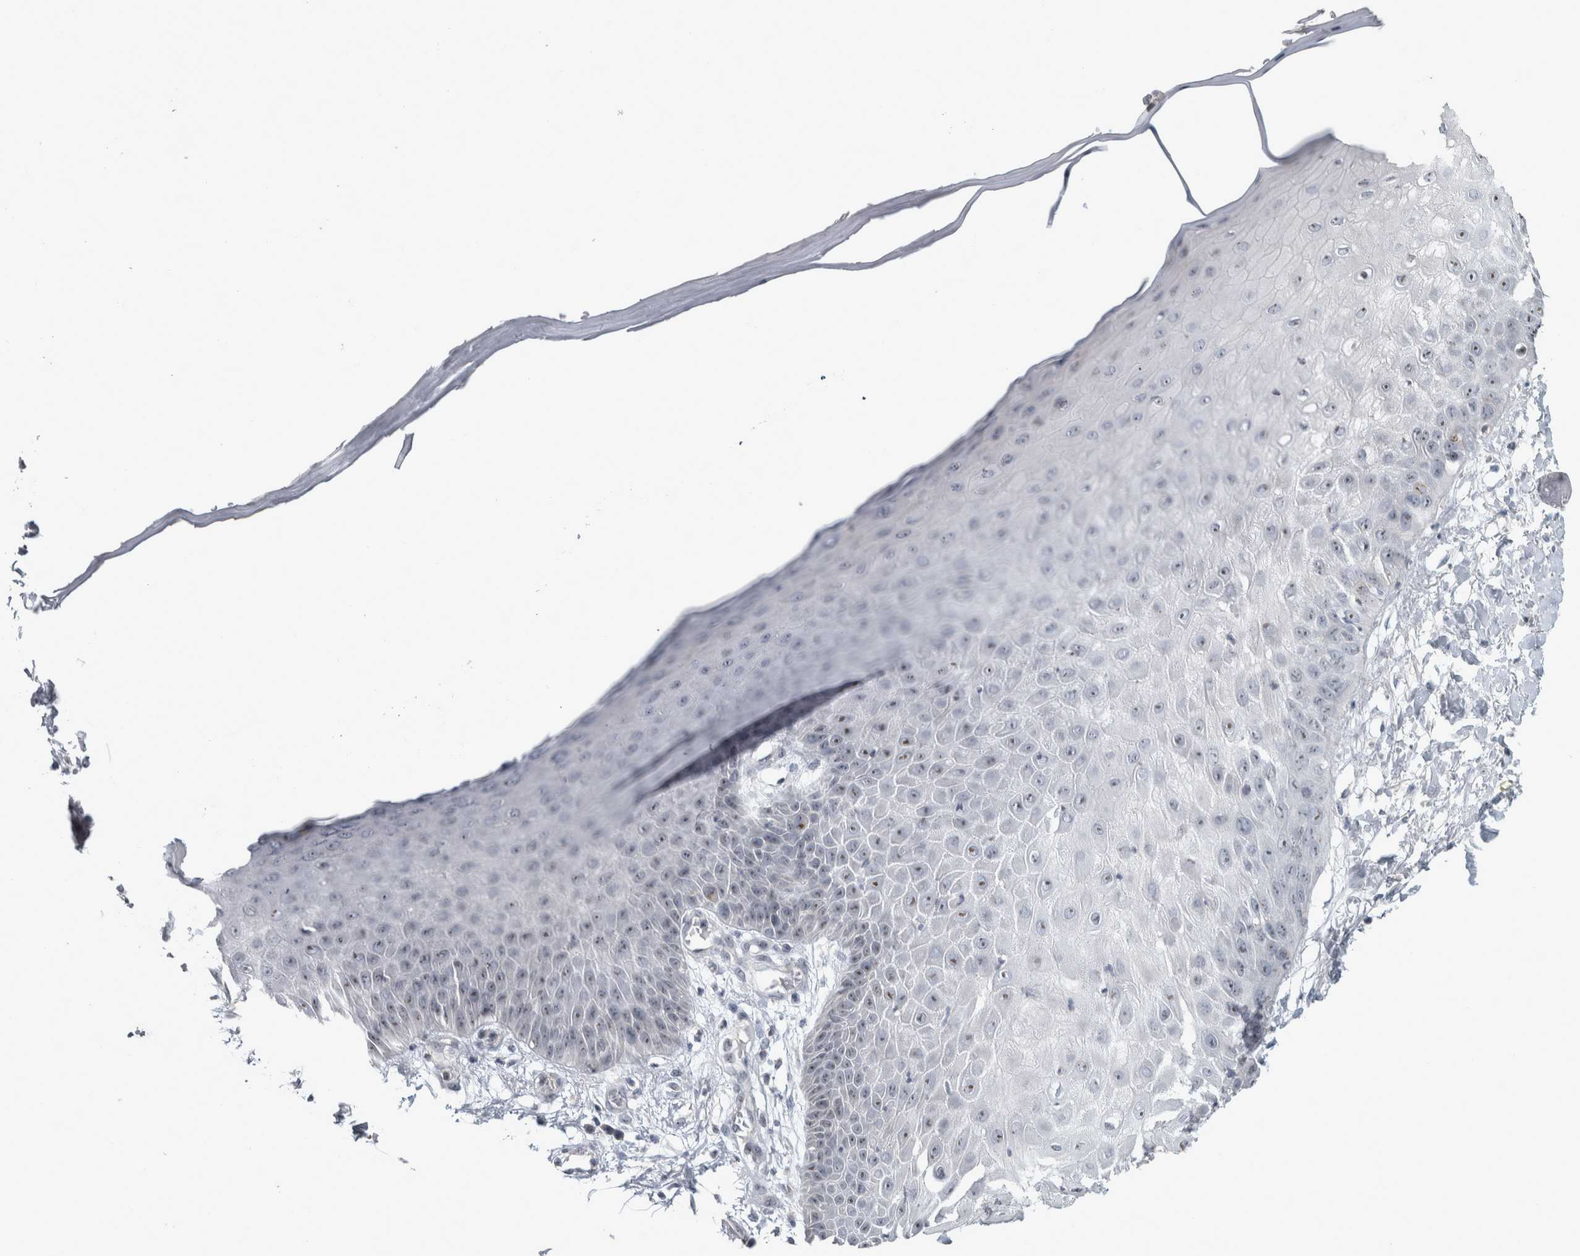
{"staining": {"intensity": "negative", "quantity": "none", "location": "none"}, "tissue": "skin", "cell_type": "Fibroblasts", "image_type": "normal", "snomed": [{"axis": "morphology", "description": "Normal tissue, NOS"}, {"axis": "morphology", "description": "Inflammation, NOS"}, {"axis": "topography", "description": "Skin"}], "caption": "A high-resolution image shows immunohistochemistry (IHC) staining of benign skin, which reveals no significant positivity in fibroblasts.", "gene": "RBM28", "patient": {"sex": "female", "age": 44}}